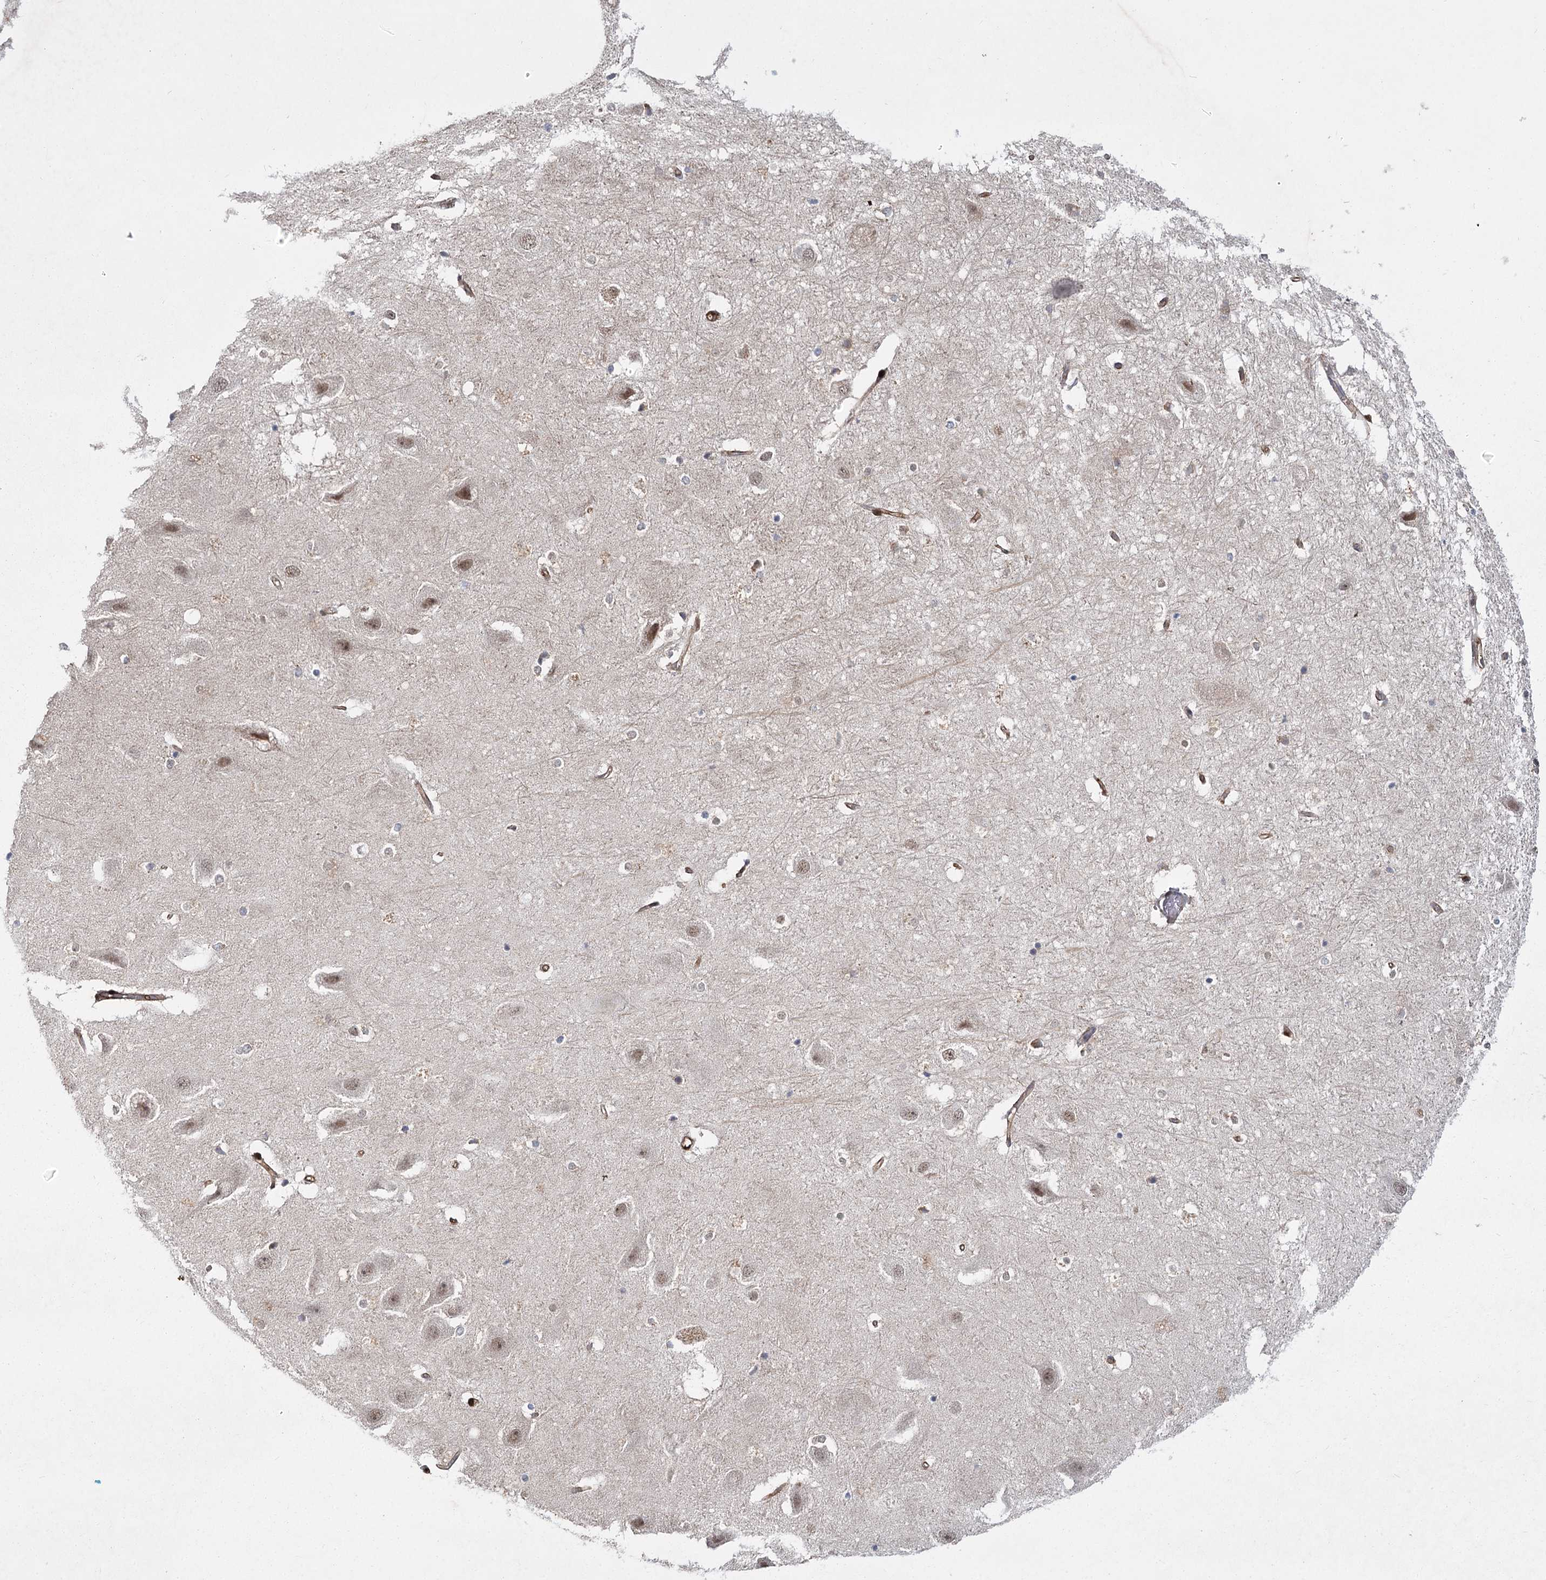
{"staining": {"intensity": "moderate", "quantity": "<25%", "location": "nuclear"}, "tissue": "hippocampus", "cell_type": "Glial cells", "image_type": "normal", "snomed": [{"axis": "morphology", "description": "Normal tissue, NOS"}, {"axis": "topography", "description": "Hippocampus"}], "caption": "Moderate nuclear expression is identified in approximately <25% of glial cells in benign hippocampus. (DAB (3,3'-diaminobenzidine) IHC with brightfield microscopy, high magnification).", "gene": "ZCCHC24", "patient": {"sex": "female", "age": 52}}